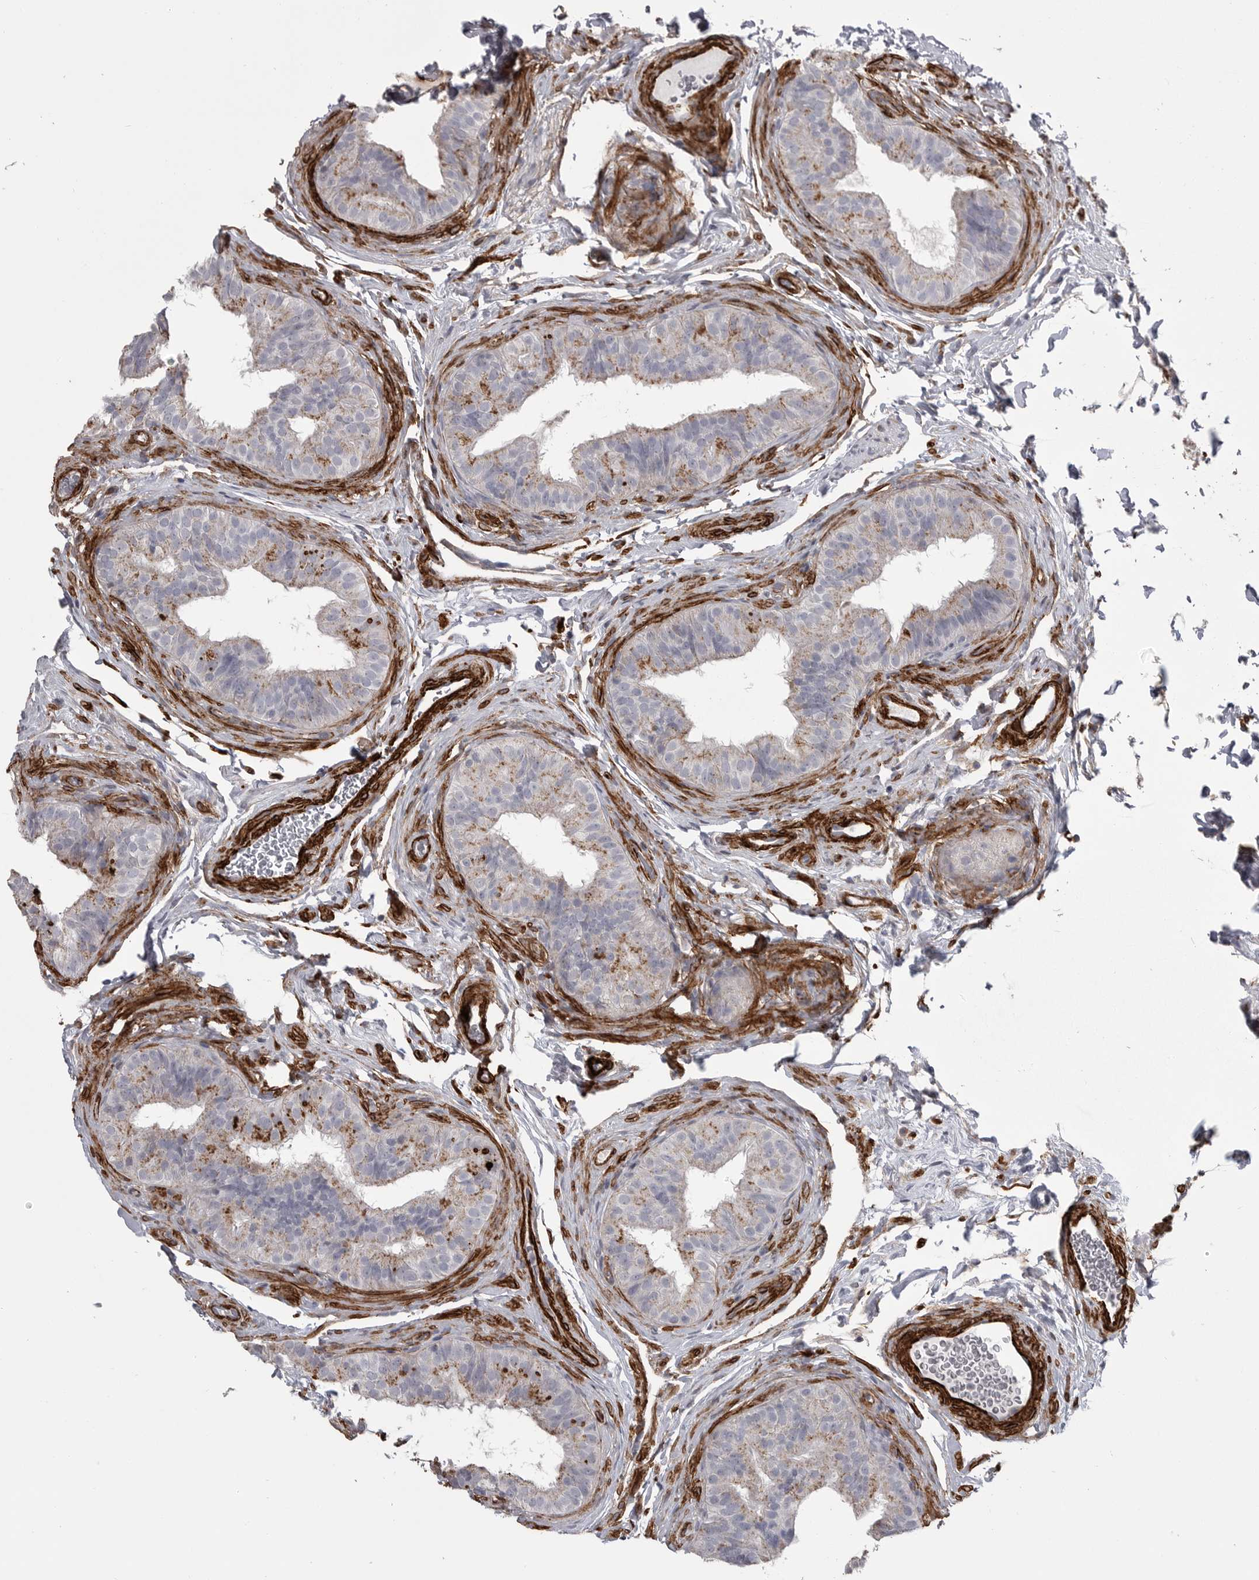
{"staining": {"intensity": "moderate", "quantity": "<25%", "location": "cytoplasmic/membranous"}, "tissue": "epididymis", "cell_type": "Glandular cells", "image_type": "normal", "snomed": [{"axis": "morphology", "description": "Normal tissue, NOS"}, {"axis": "topography", "description": "Epididymis"}], "caption": "High-power microscopy captured an IHC micrograph of benign epididymis, revealing moderate cytoplasmic/membranous staining in about <25% of glandular cells. The protein is shown in brown color, while the nuclei are stained blue.", "gene": "AOC3", "patient": {"sex": "male", "age": 49}}